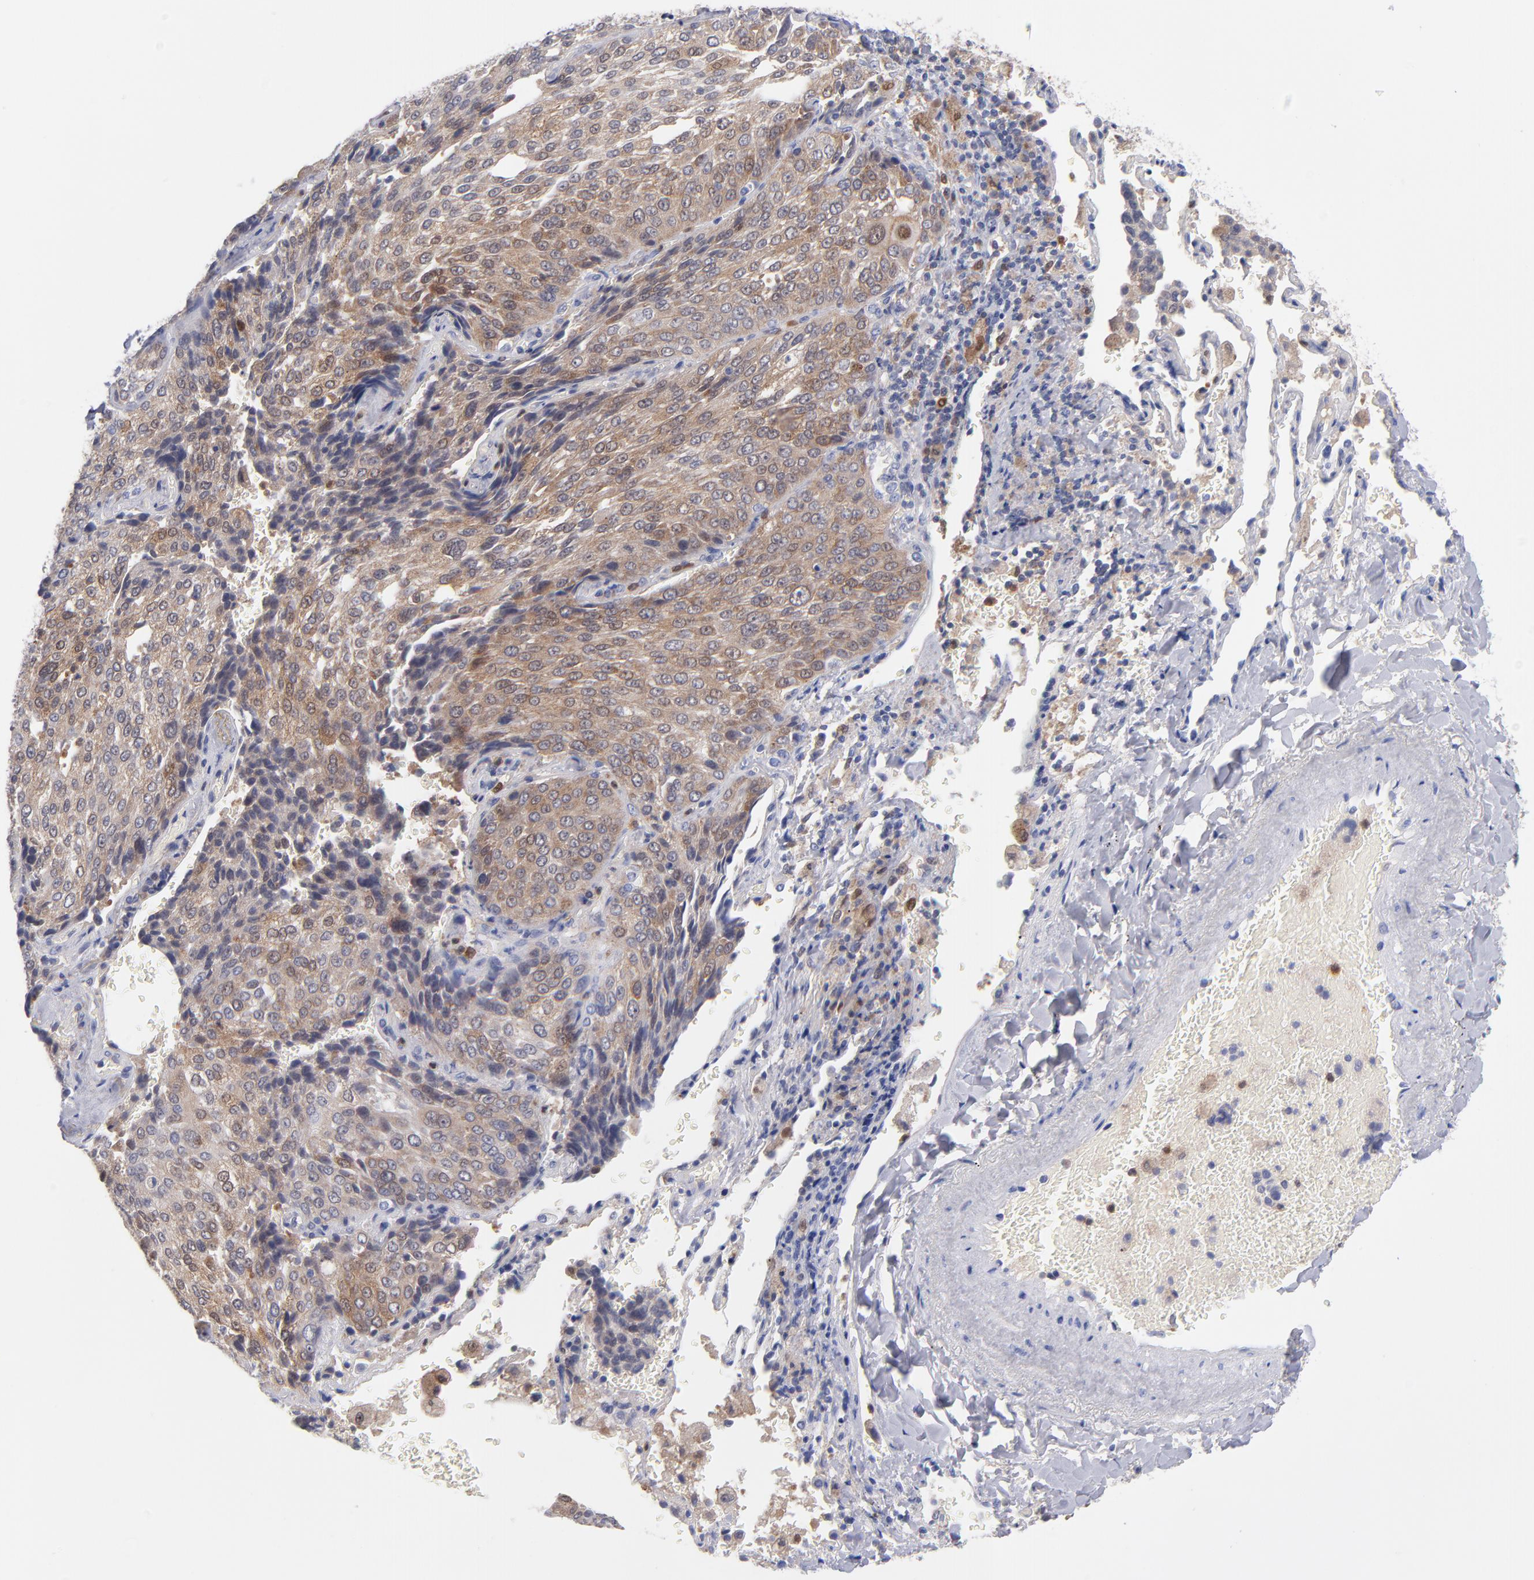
{"staining": {"intensity": "weak", "quantity": "25%-75%", "location": "cytoplasmic/membranous,nuclear"}, "tissue": "lung cancer", "cell_type": "Tumor cells", "image_type": "cancer", "snomed": [{"axis": "morphology", "description": "Squamous cell carcinoma, NOS"}, {"axis": "topography", "description": "Lung"}], "caption": "Immunohistochemistry (DAB) staining of human squamous cell carcinoma (lung) reveals weak cytoplasmic/membranous and nuclear protein expression in approximately 25%-75% of tumor cells.", "gene": "BID", "patient": {"sex": "male", "age": 54}}